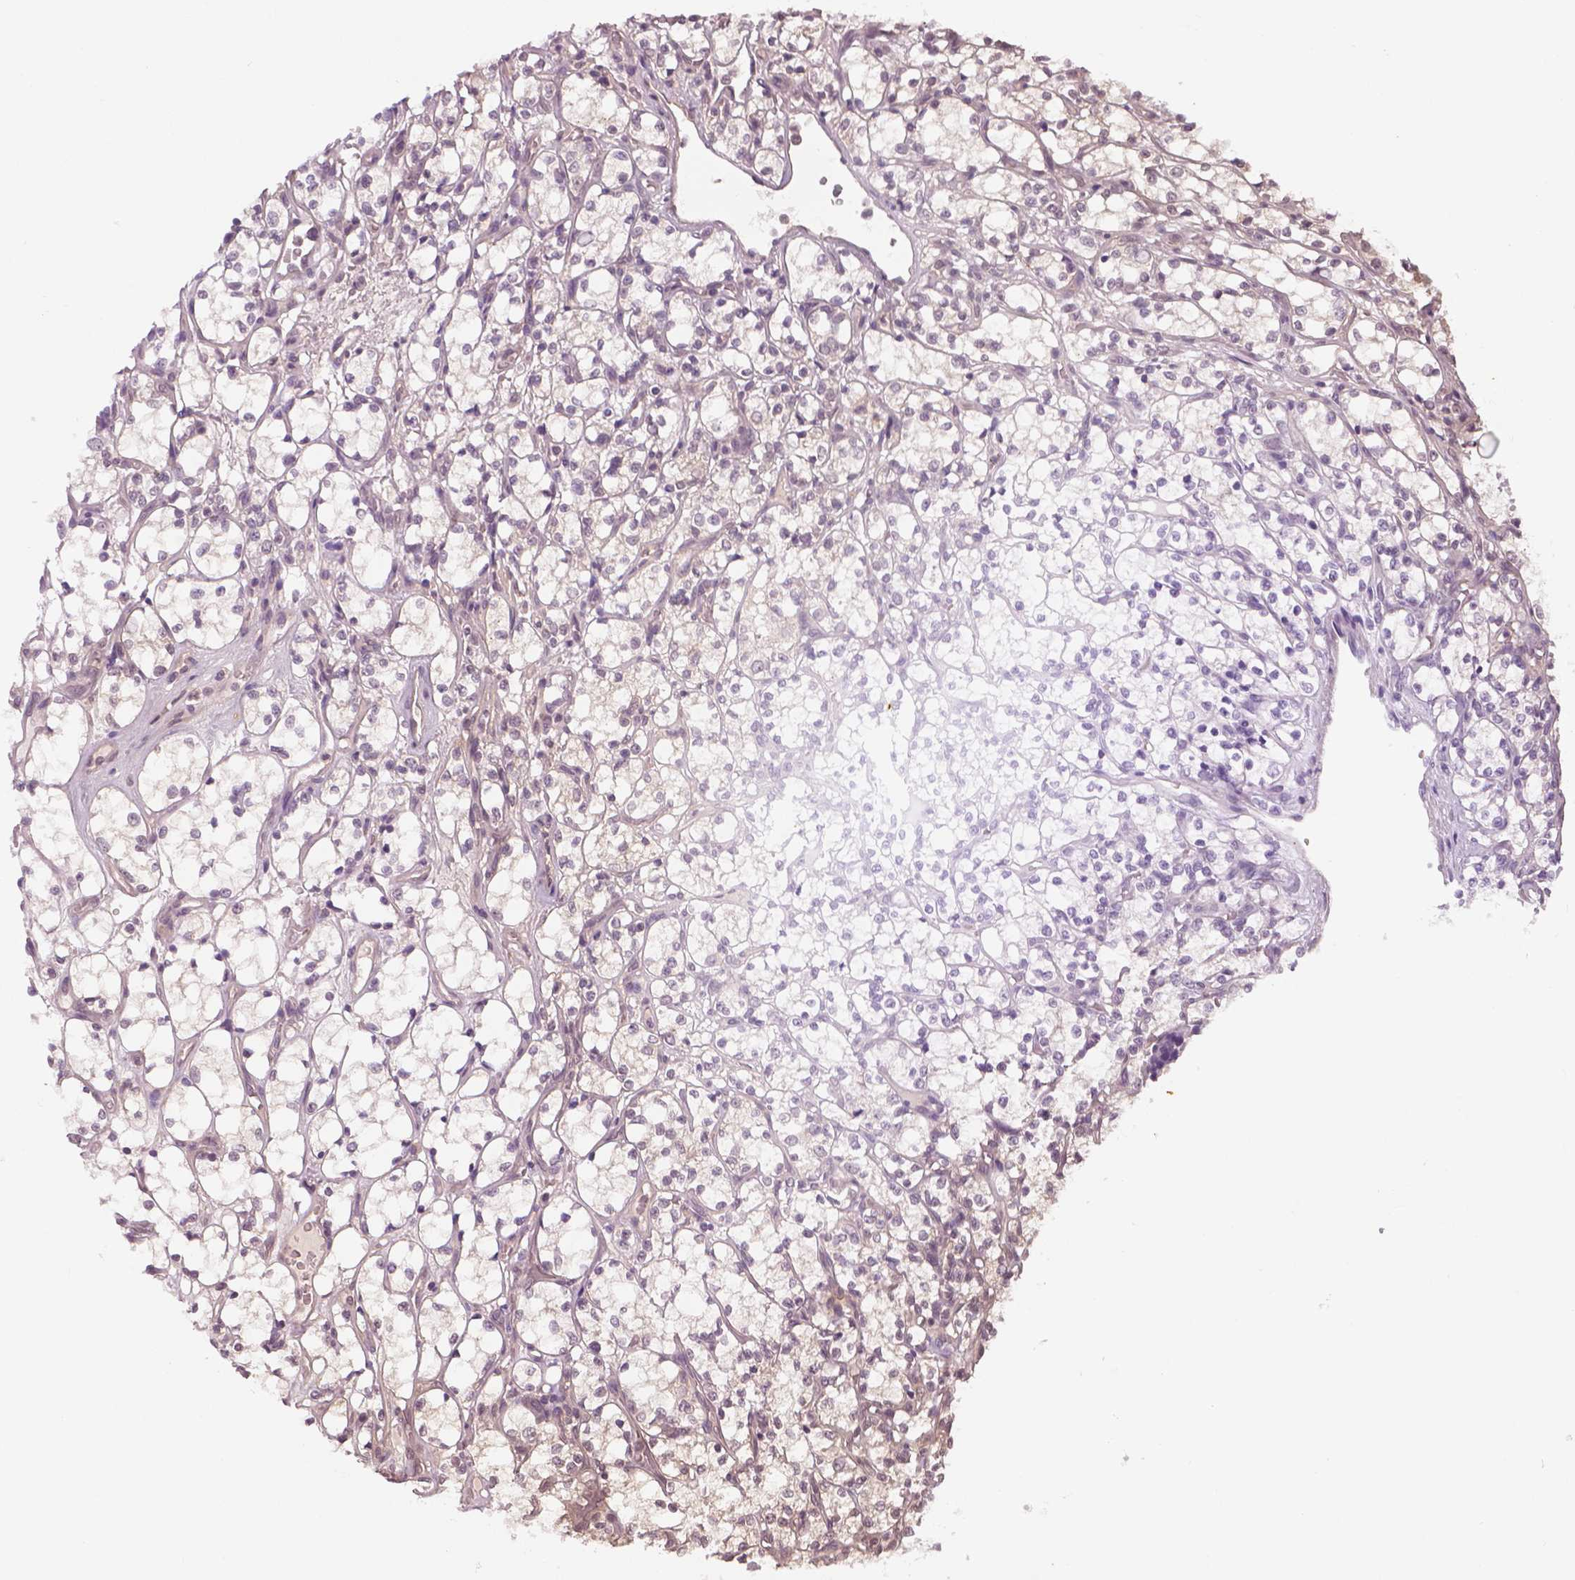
{"staining": {"intensity": "negative", "quantity": "none", "location": "none"}, "tissue": "renal cancer", "cell_type": "Tumor cells", "image_type": "cancer", "snomed": [{"axis": "morphology", "description": "Adenocarcinoma, NOS"}, {"axis": "topography", "description": "Kidney"}], "caption": "The histopathology image exhibits no significant expression in tumor cells of renal cancer (adenocarcinoma).", "gene": "MKI67", "patient": {"sex": "female", "age": 69}}